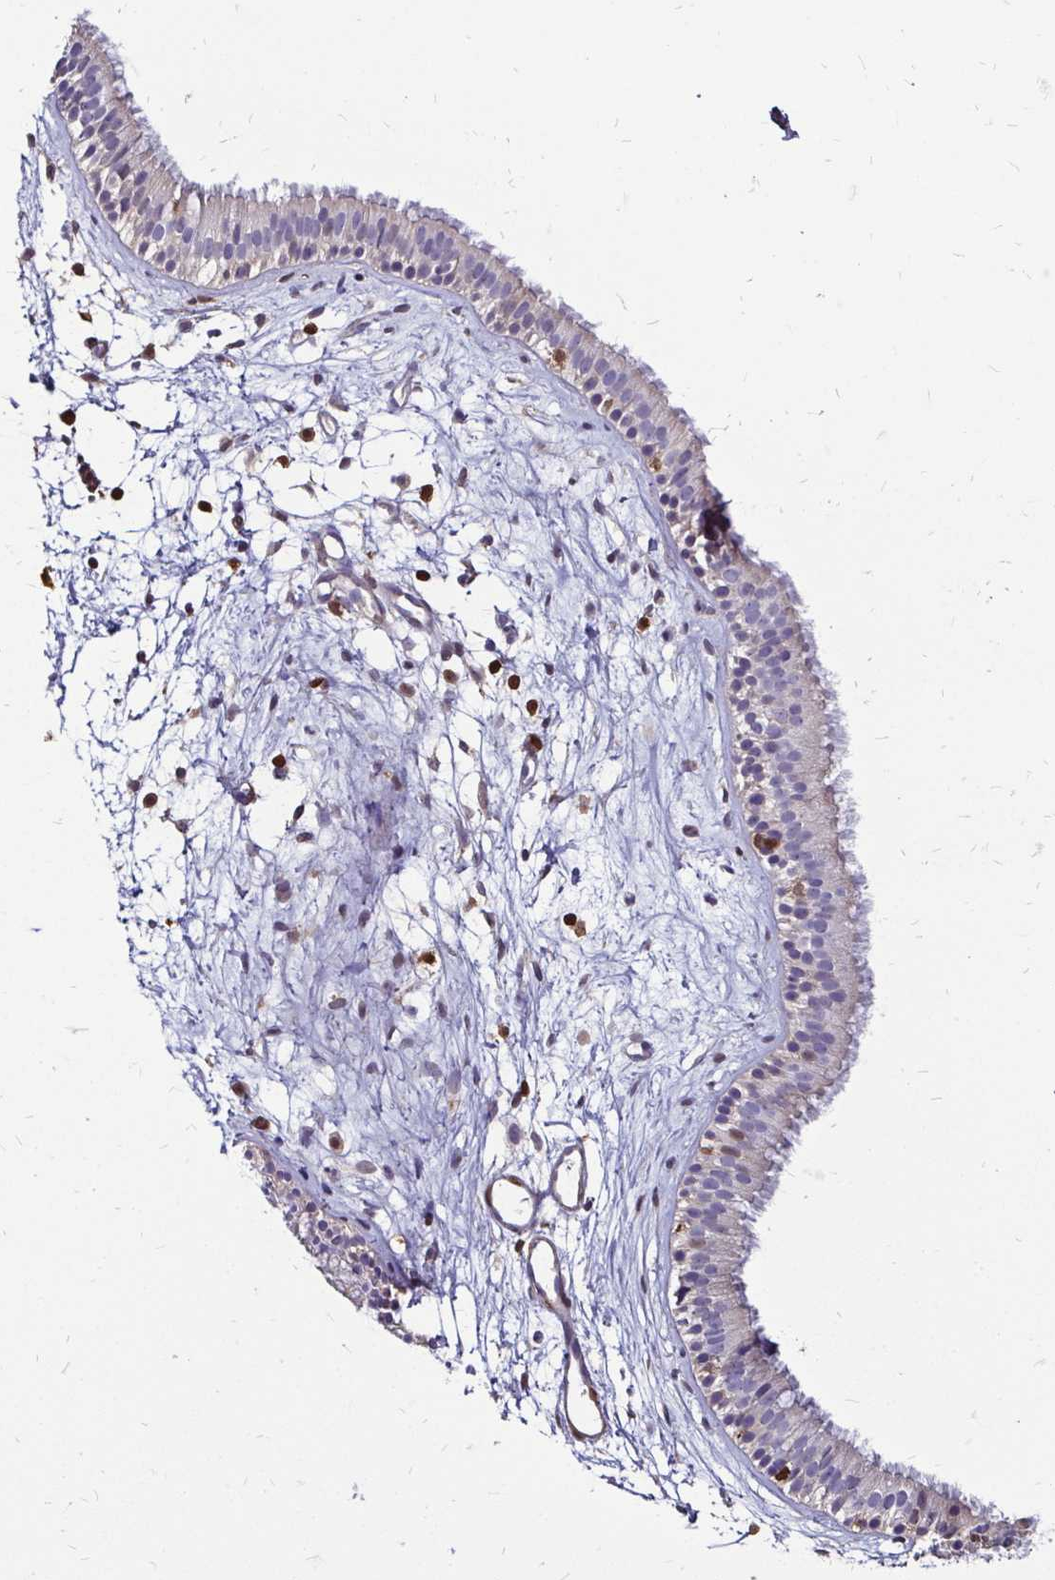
{"staining": {"intensity": "weak", "quantity": "25%-75%", "location": "cytoplasmic/membranous"}, "tissue": "nasopharynx", "cell_type": "Respiratory epithelial cells", "image_type": "normal", "snomed": [{"axis": "morphology", "description": "Normal tissue, NOS"}, {"axis": "topography", "description": "Nasopharynx"}], "caption": "This micrograph exhibits benign nasopharynx stained with IHC to label a protein in brown. The cytoplasmic/membranous of respiratory epithelial cells show weak positivity for the protein. Nuclei are counter-stained blue.", "gene": "ZFP1", "patient": {"sex": "male", "age": 58}}